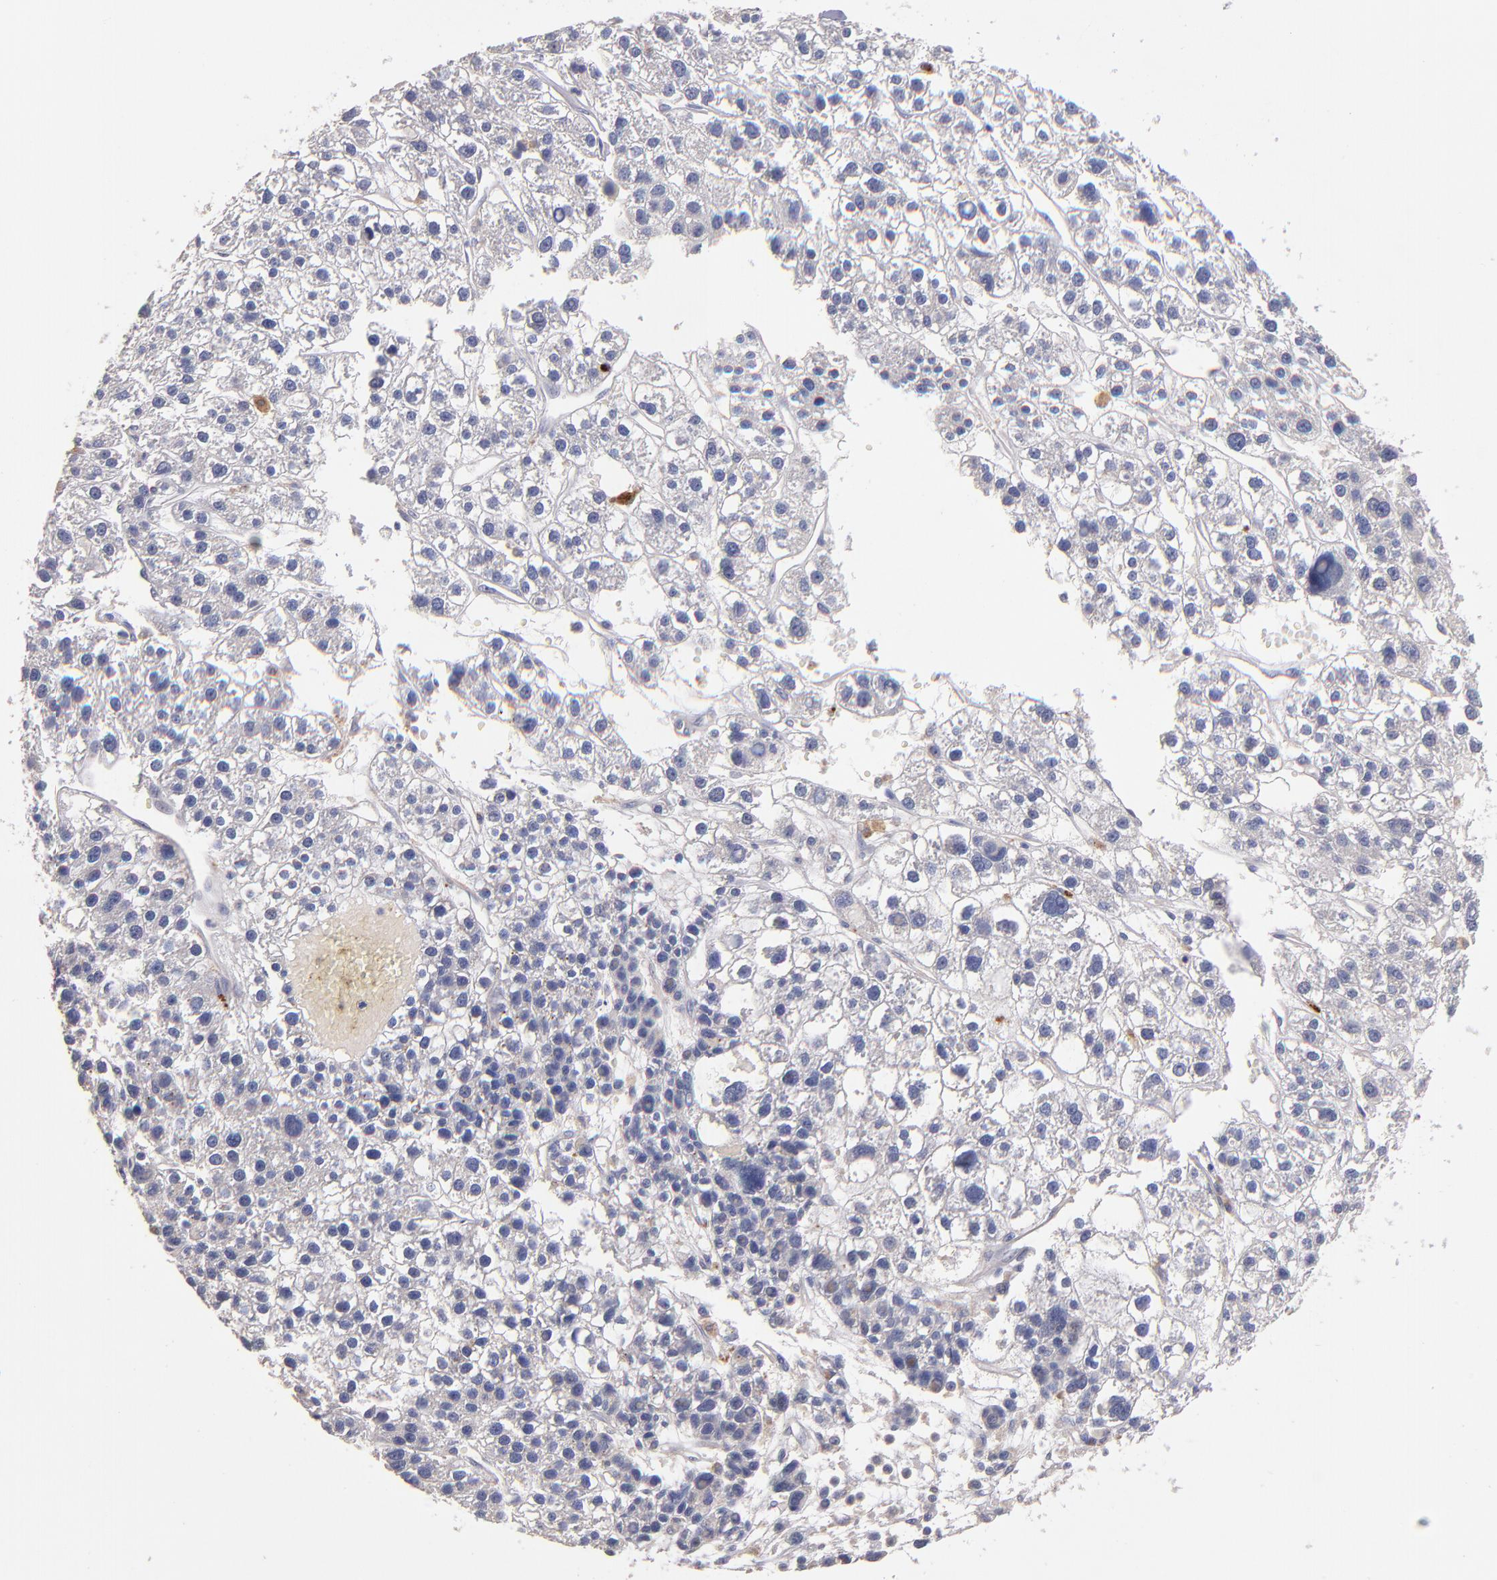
{"staining": {"intensity": "negative", "quantity": "none", "location": "none"}, "tissue": "liver cancer", "cell_type": "Tumor cells", "image_type": "cancer", "snomed": [{"axis": "morphology", "description": "Carcinoma, Hepatocellular, NOS"}, {"axis": "topography", "description": "Liver"}], "caption": "The immunohistochemistry micrograph has no significant positivity in tumor cells of liver cancer tissue.", "gene": "MAGEE1", "patient": {"sex": "female", "age": 85}}